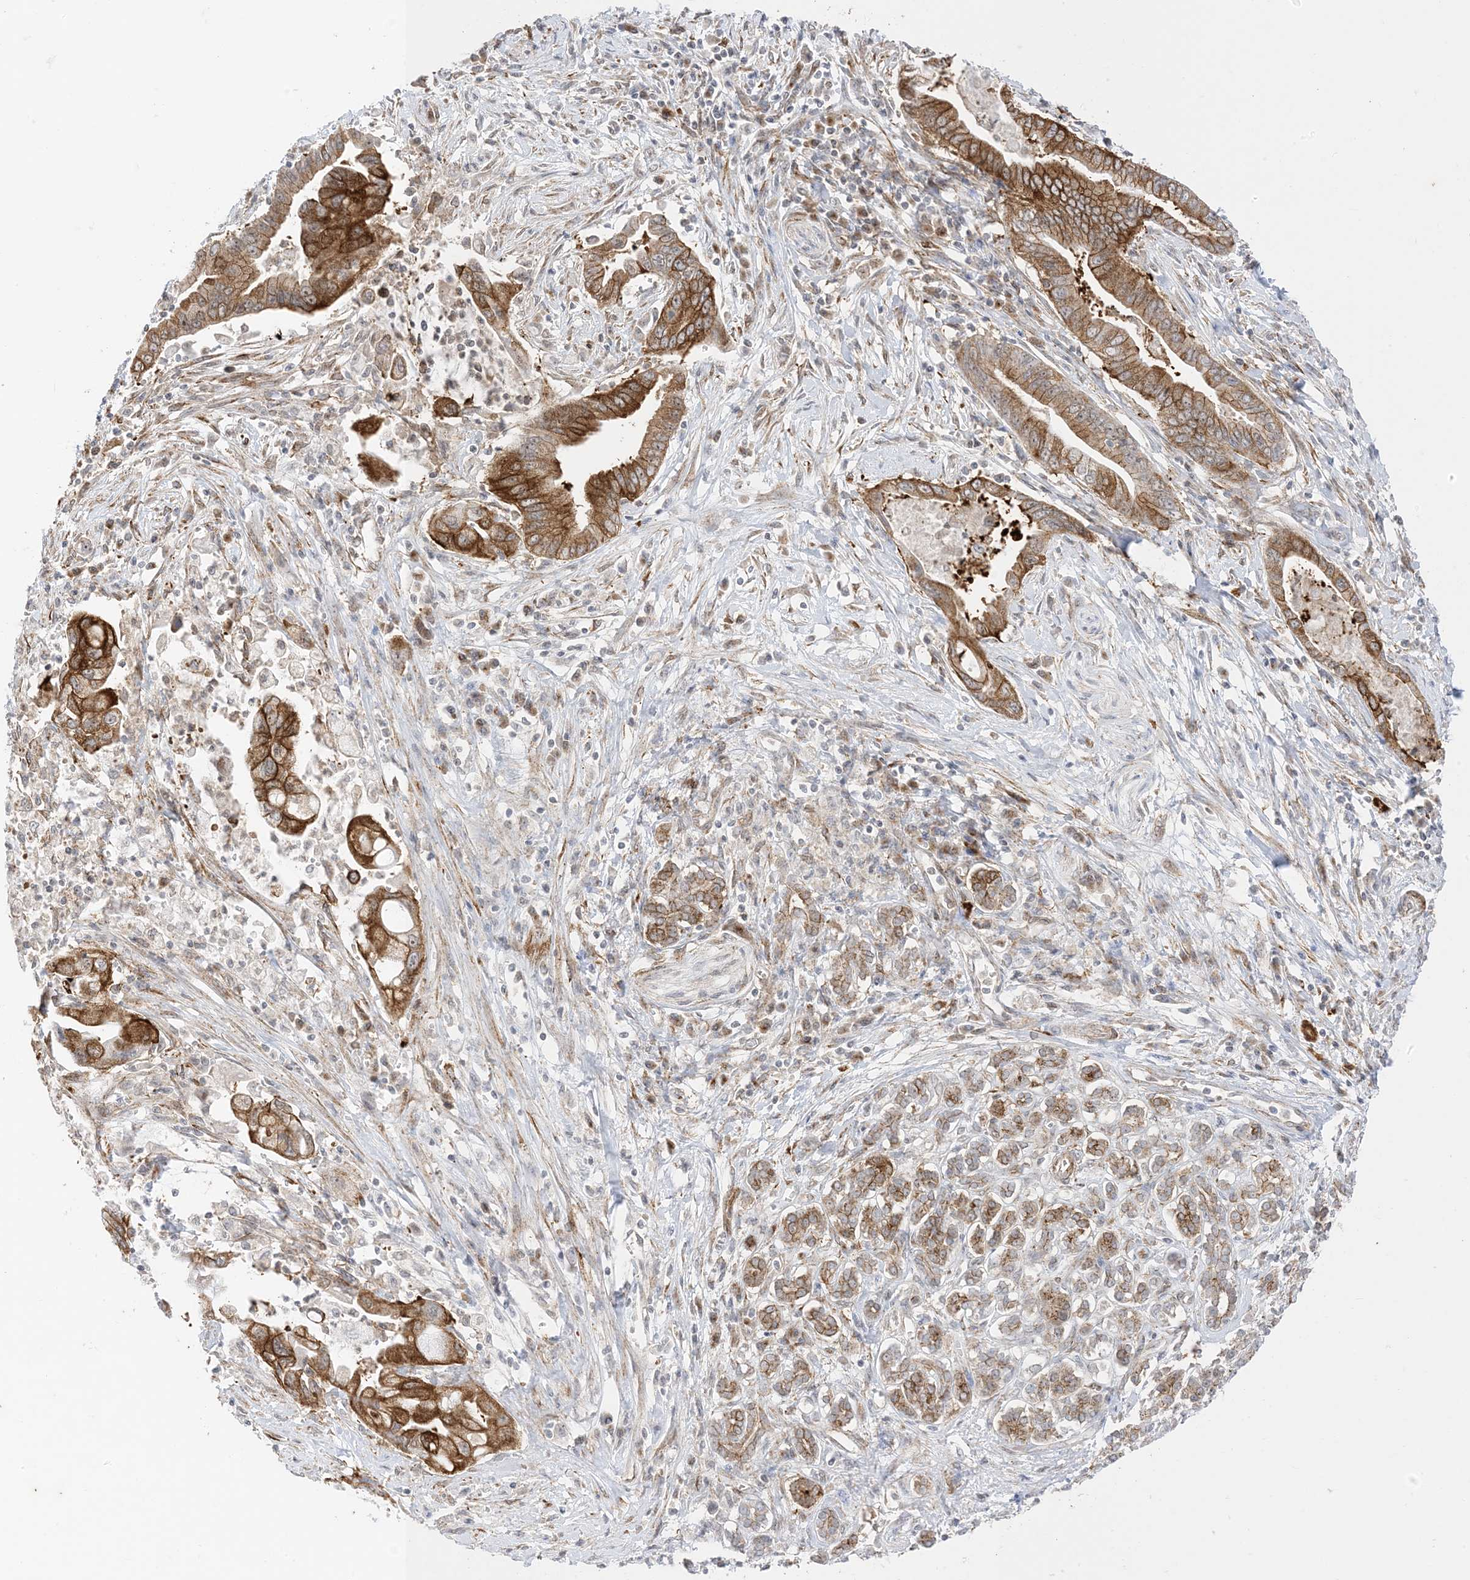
{"staining": {"intensity": "moderate", "quantity": ">75%", "location": "cytoplasmic/membranous"}, "tissue": "pancreatic cancer", "cell_type": "Tumor cells", "image_type": "cancer", "snomed": [{"axis": "morphology", "description": "Adenocarcinoma, NOS"}, {"axis": "topography", "description": "Pancreas"}], "caption": "Tumor cells show moderate cytoplasmic/membranous expression in about >75% of cells in pancreatic adenocarcinoma.", "gene": "RAC1", "patient": {"sex": "male", "age": 78}}